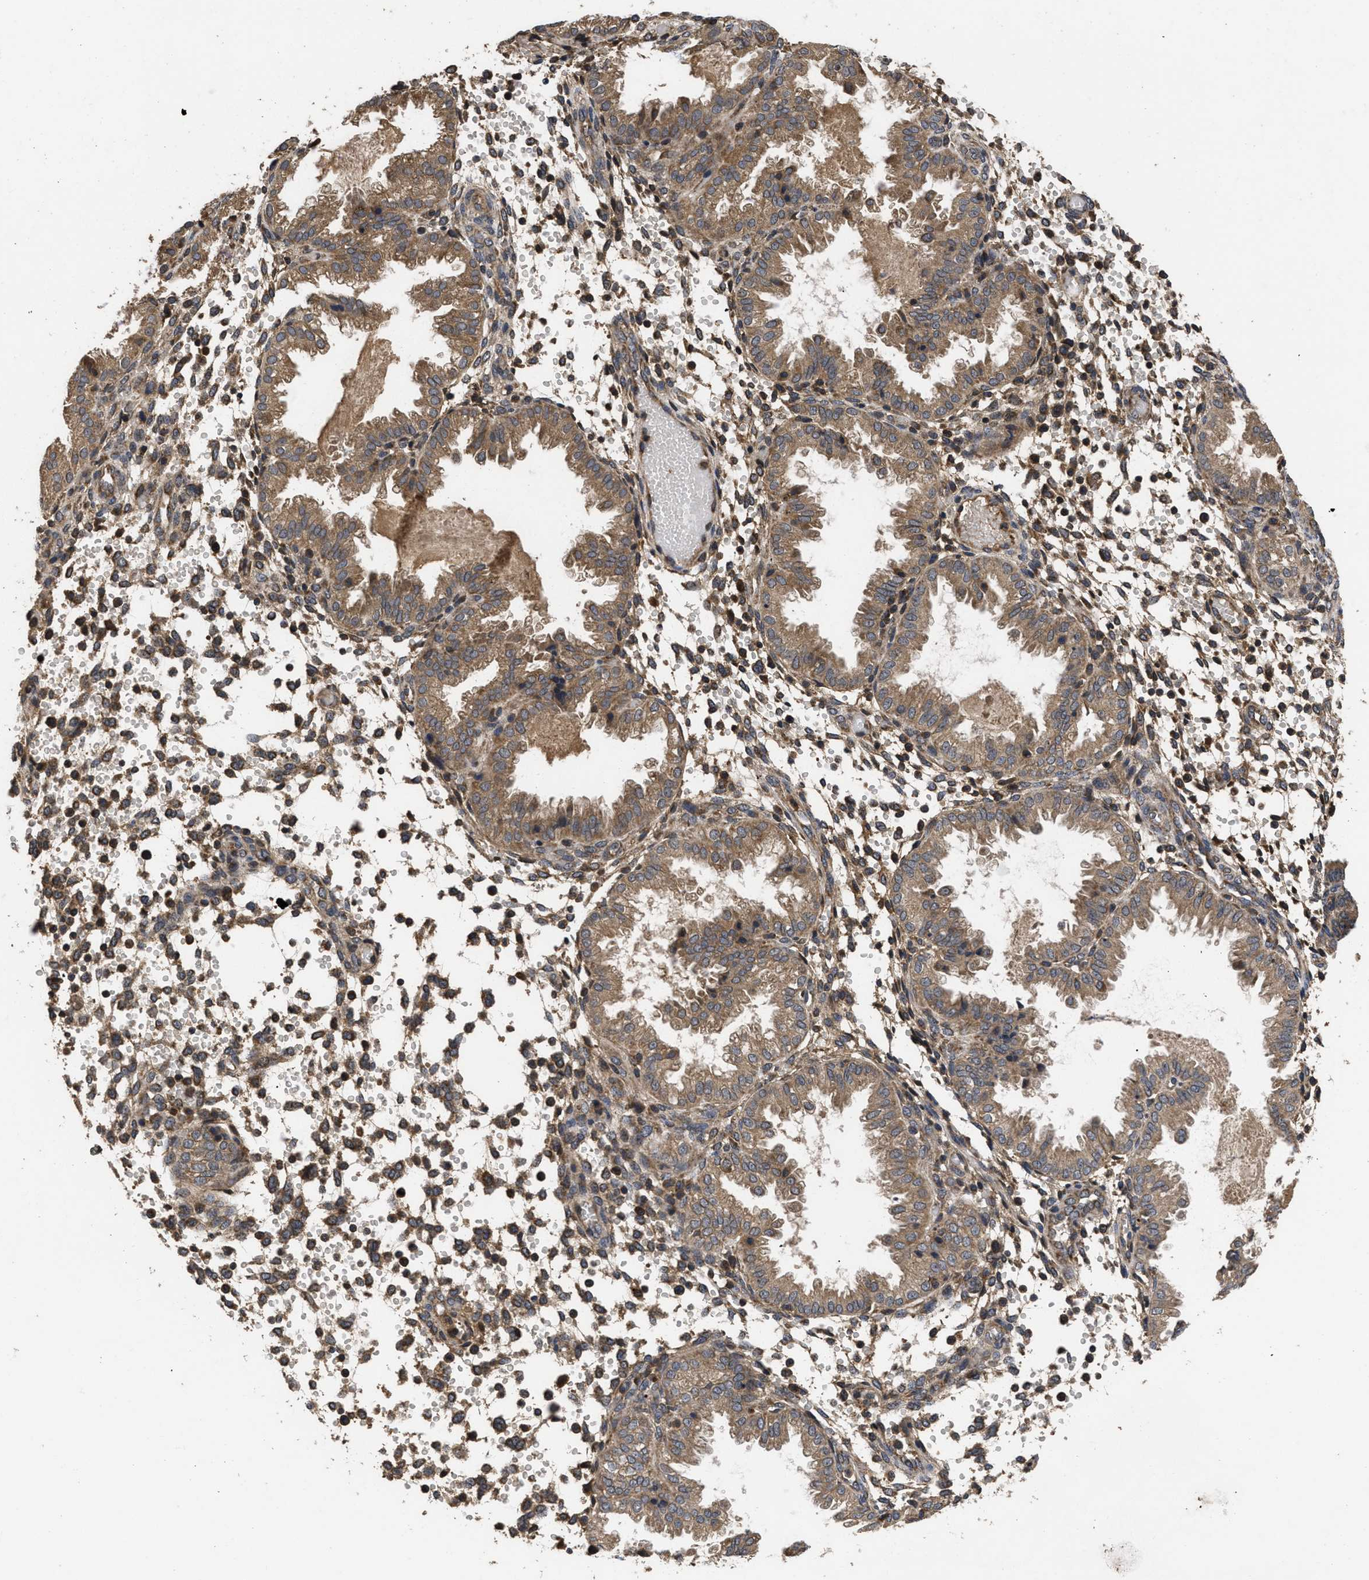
{"staining": {"intensity": "moderate", "quantity": "25%-75%", "location": "cytoplasmic/membranous"}, "tissue": "endometrium", "cell_type": "Cells in endometrial stroma", "image_type": "normal", "snomed": [{"axis": "morphology", "description": "Normal tissue, NOS"}, {"axis": "topography", "description": "Endometrium"}], "caption": "Cells in endometrial stroma display medium levels of moderate cytoplasmic/membranous positivity in approximately 25%-75% of cells in benign endometrium.", "gene": "LRRC3", "patient": {"sex": "female", "age": 33}}